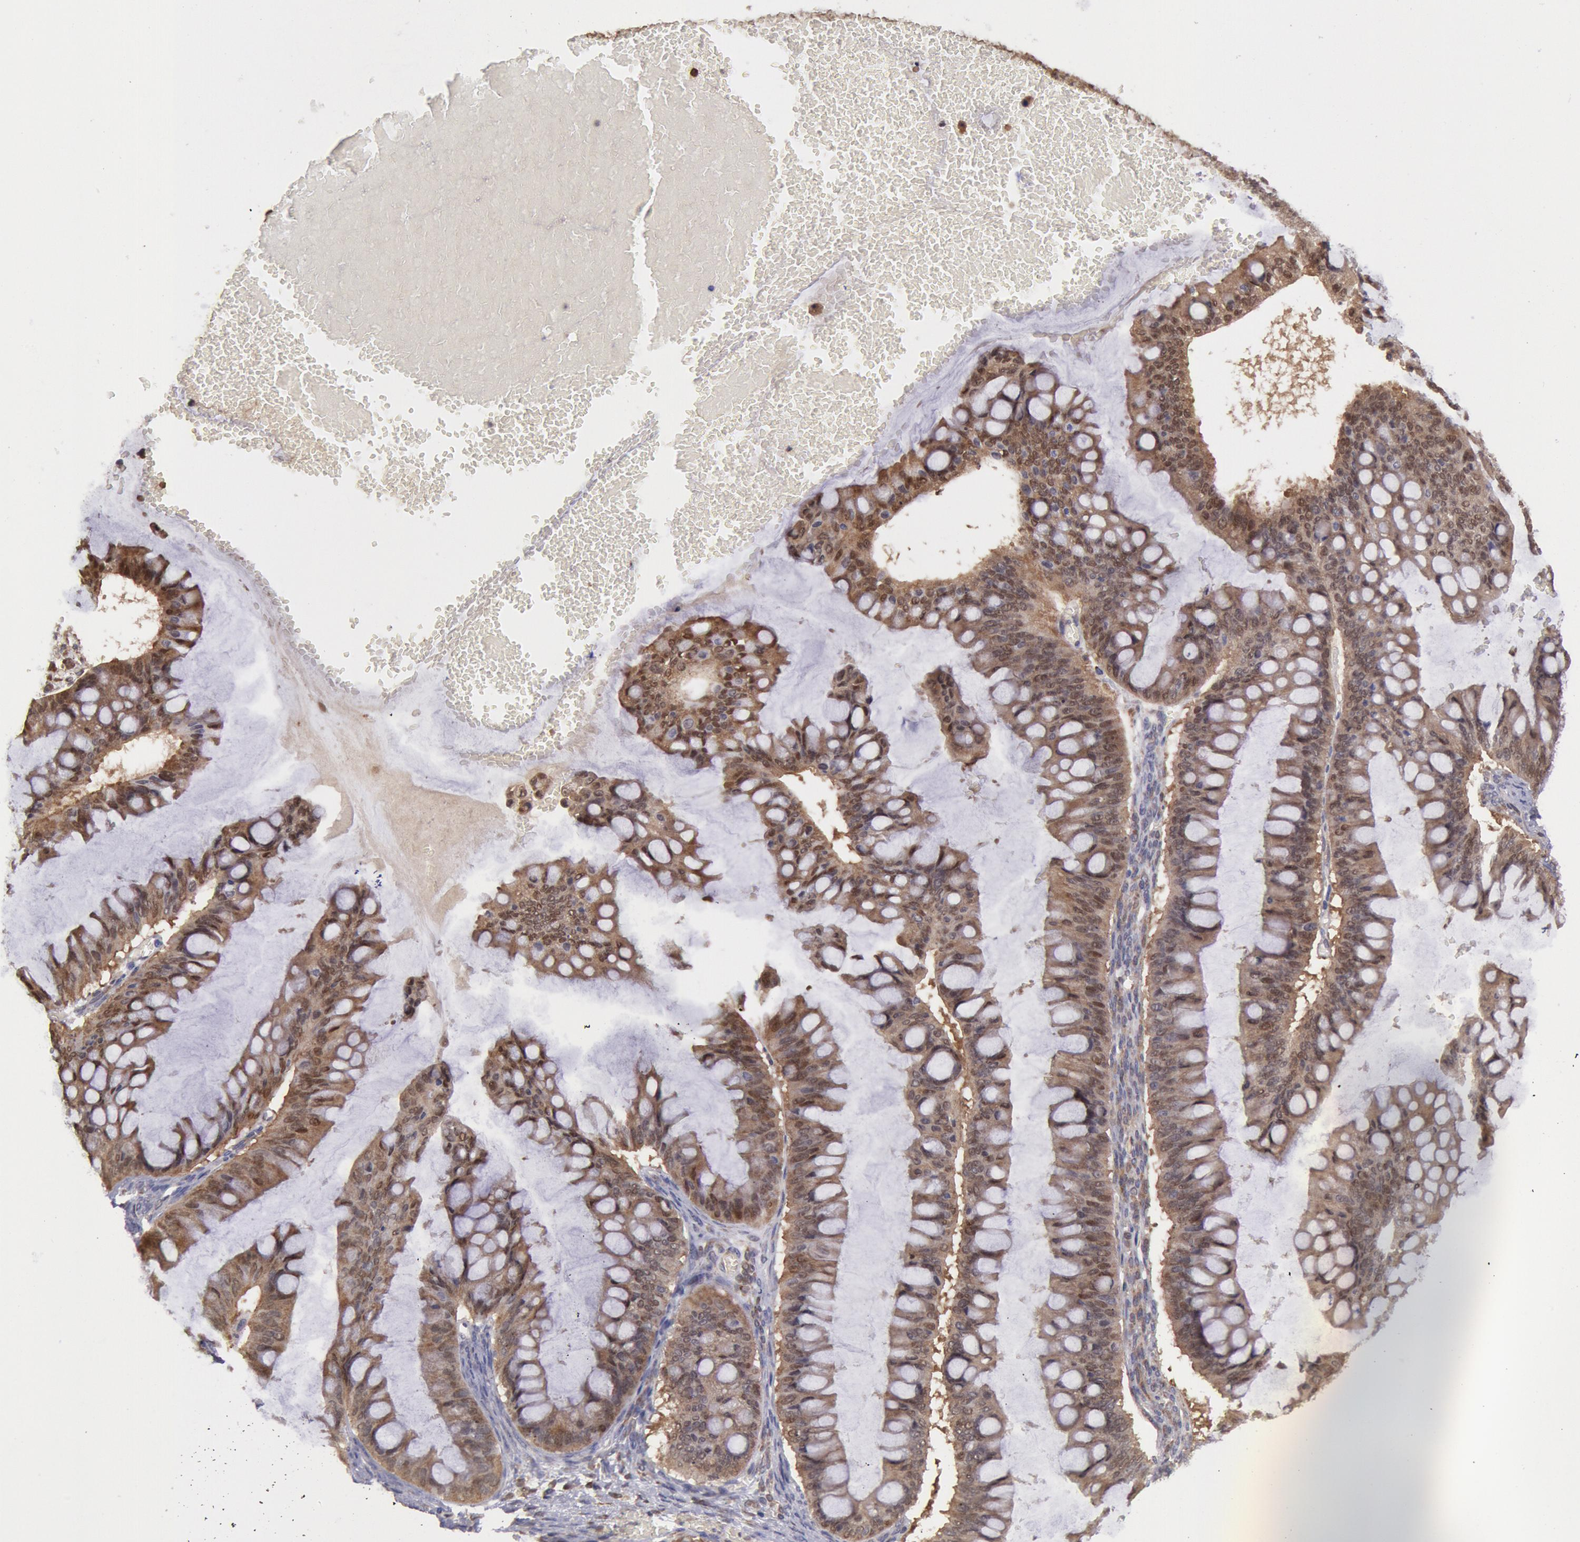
{"staining": {"intensity": "strong", "quantity": ">75%", "location": "cytoplasmic/membranous"}, "tissue": "ovarian cancer", "cell_type": "Tumor cells", "image_type": "cancer", "snomed": [{"axis": "morphology", "description": "Cystadenocarcinoma, mucinous, NOS"}, {"axis": "topography", "description": "Ovary"}], "caption": "A high-resolution image shows immunohistochemistry staining of mucinous cystadenocarcinoma (ovarian), which shows strong cytoplasmic/membranous staining in approximately >75% of tumor cells.", "gene": "COMT", "patient": {"sex": "female", "age": 73}}